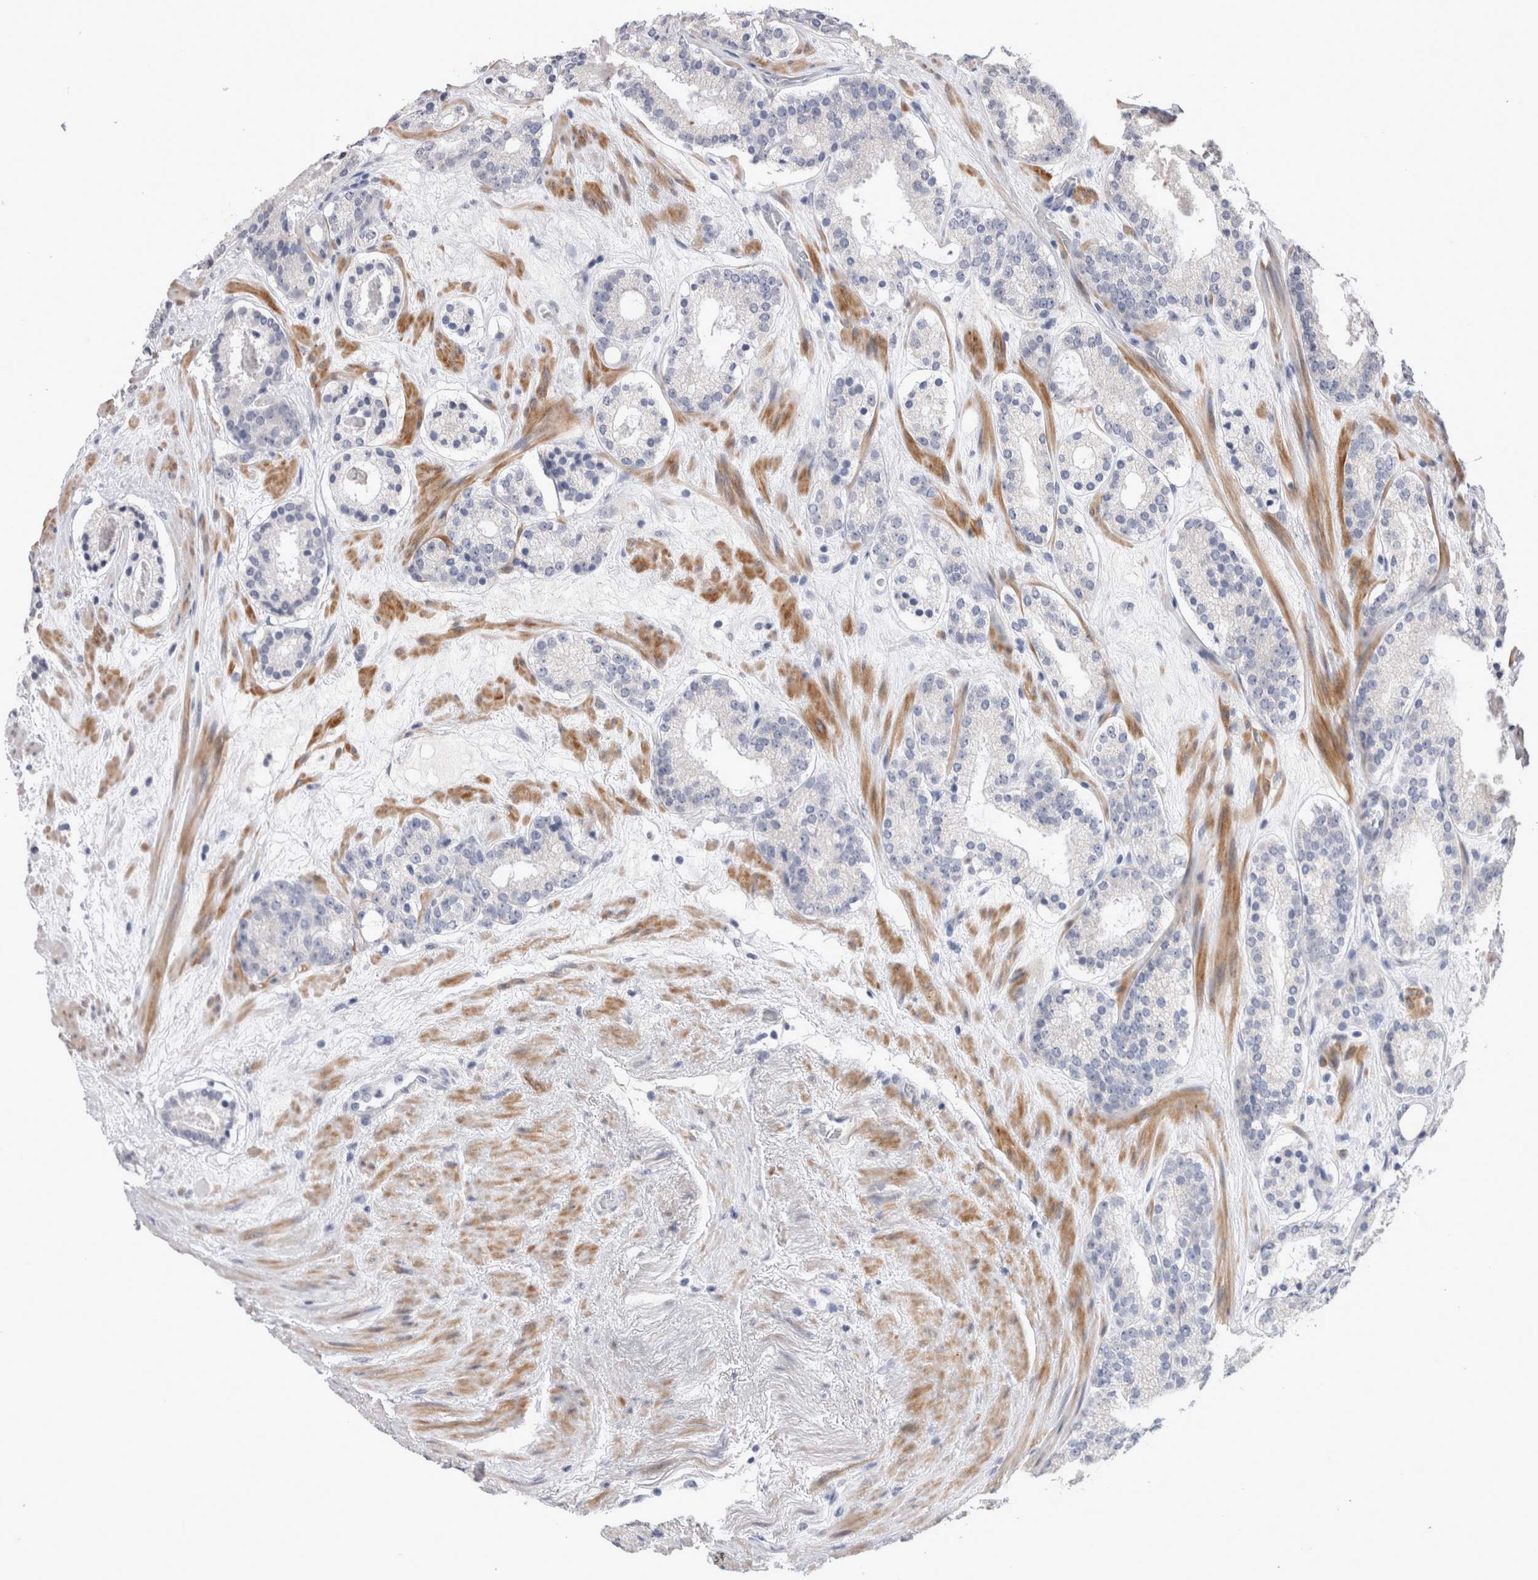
{"staining": {"intensity": "negative", "quantity": "none", "location": "none"}, "tissue": "prostate cancer", "cell_type": "Tumor cells", "image_type": "cancer", "snomed": [{"axis": "morphology", "description": "Adenocarcinoma, Low grade"}, {"axis": "topography", "description": "Prostate"}], "caption": "Human adenocarcinoma (low-grade) (prostate) stained for a protein using IHC displays no expression in tumor cells.", "gene": "CRYBG1", "patient": {"sex": "male", "age": 69}}